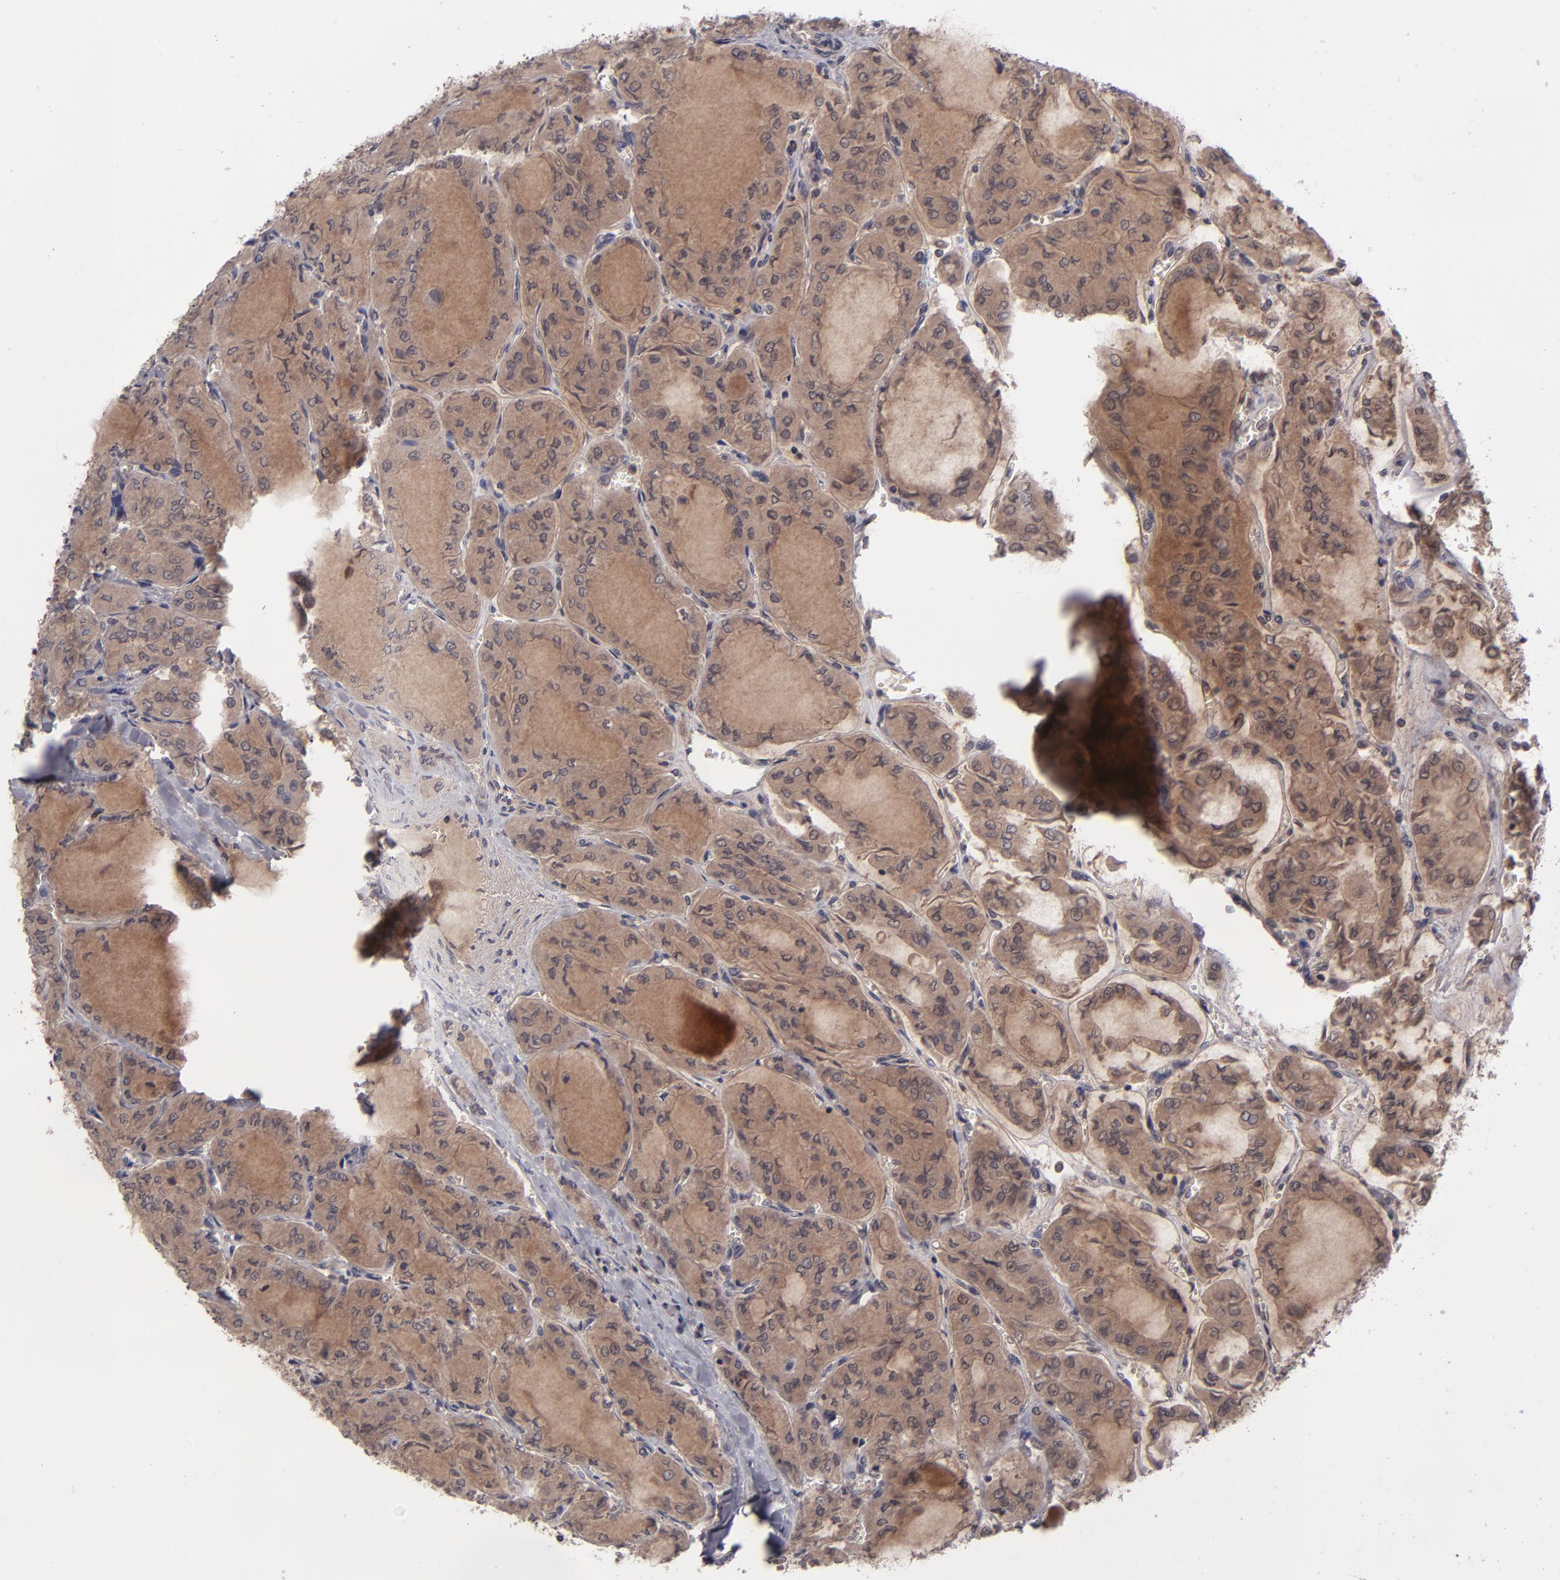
{"staining": {"intensity": "moderate", "quantity": ">75%", "location": "cytoplasmic/membranous"}, "tissue": "thyroid cancer", "cell_type": "Tumor cells", "image_type": "cancer", "snomed": [{"axis": "morphology", "description": "Papillary adenocarcinoma, NOS"}, {"axis": "topography", "description": "Thyroid gland"}], "caption": "IHC micrograph of neoplastic tissue: thyroid papillary adenocarcinoma stained using immunohistochemistry (IHC) reveals medium levels of moderate protein expression localized specifically in the cytoplasmic/membranous of tumor cells, appearing as a cytoplasmic/membranous brown color.", "gene": "TYMS", "patient": {"sex": "male", "age": 20}}